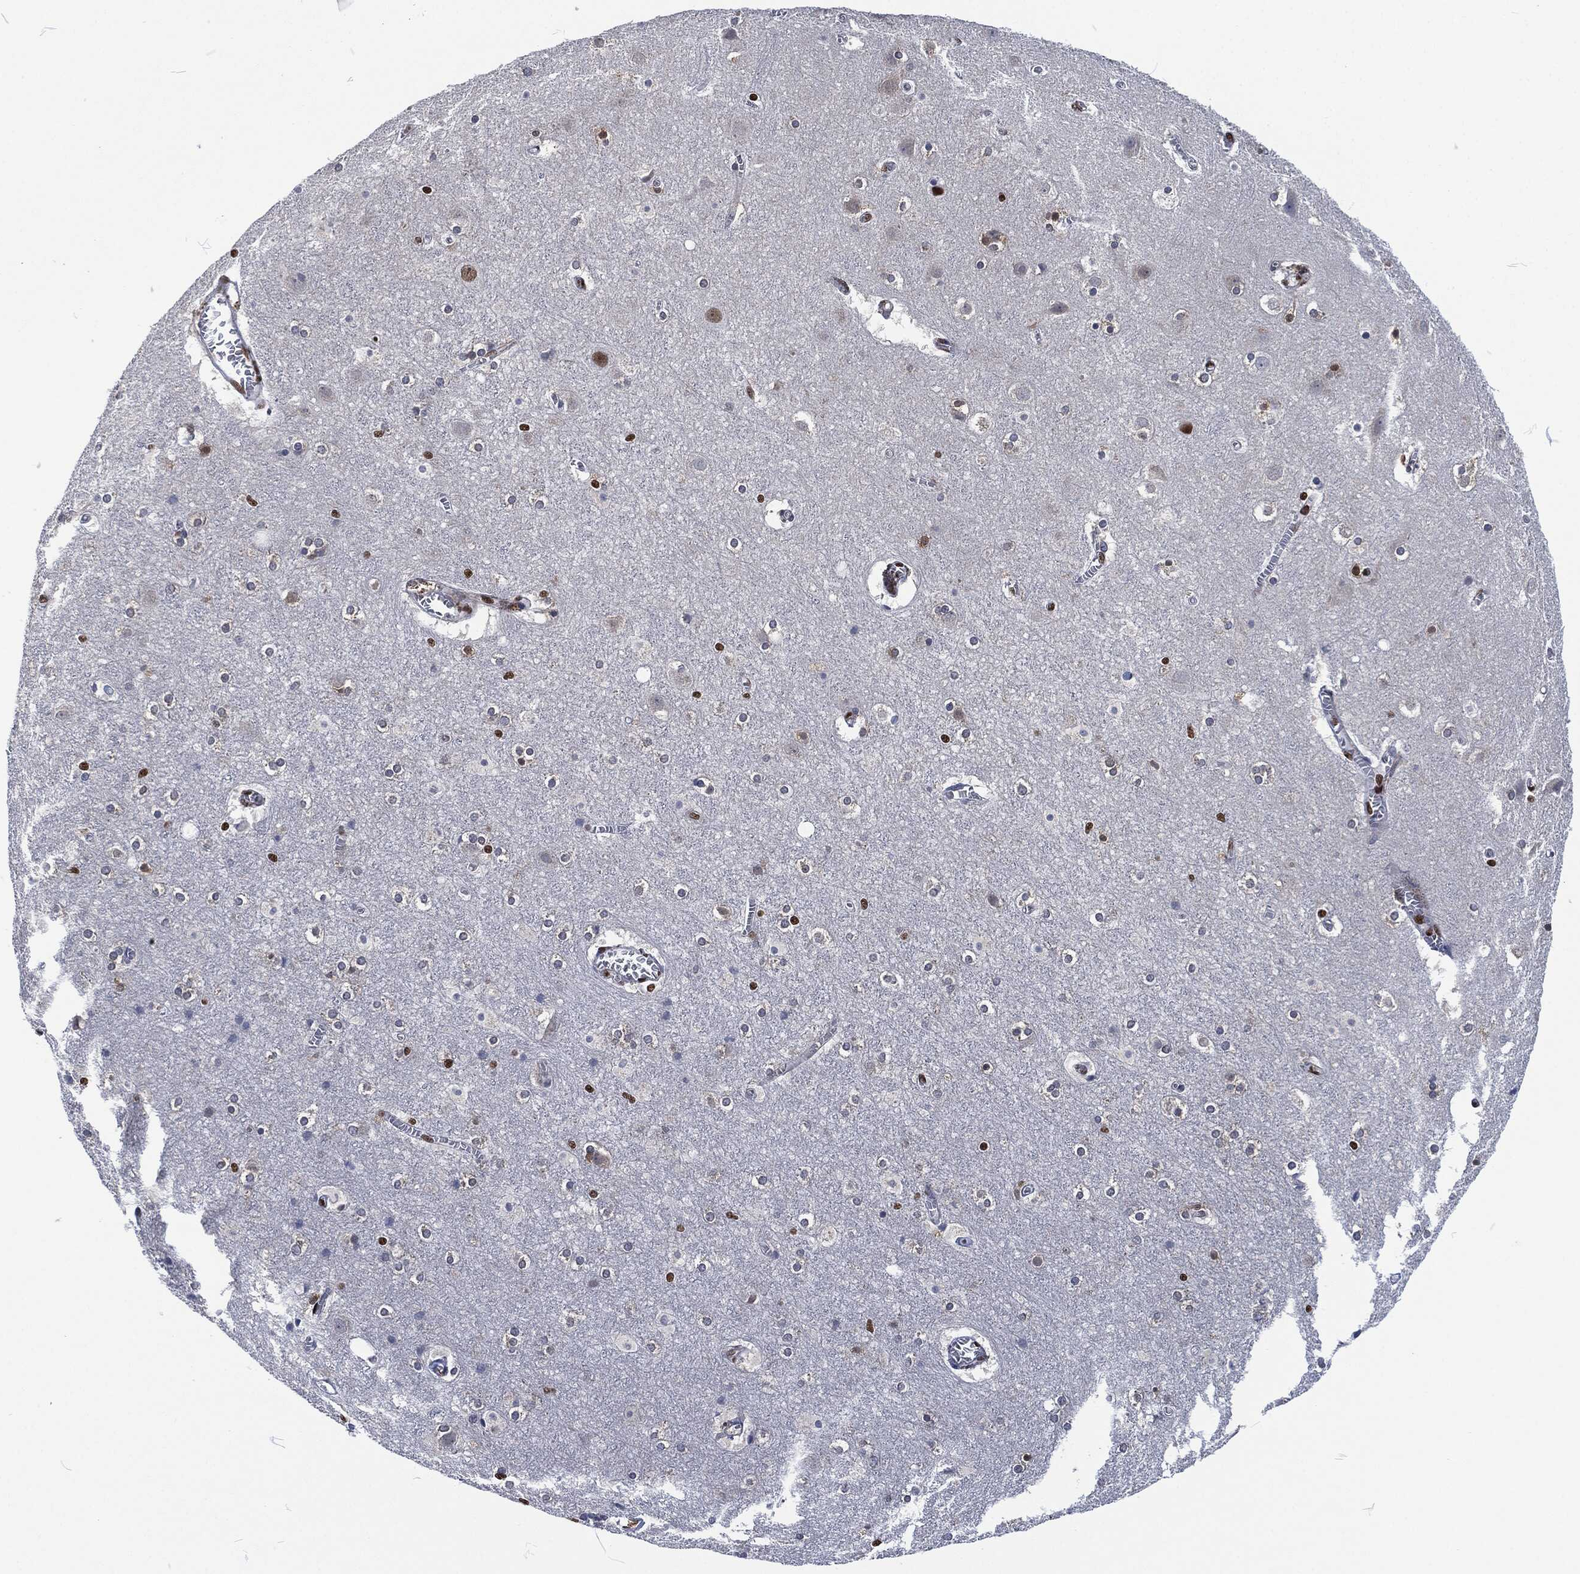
{"staining": {"intensity": "negative", "quantity": "none", "location": "none"}, "tissue": "cerebral cortex", "cell_type": "Endothelial cells", "image_type": "normal", "snomed": [{"axis": "morphology", "description": "Normal tissue, NOS"}, {"axis": "topography", "description": "Cerebral cortex"}], "caption": "Immunohistochemistry of benign human cerebral cortex demonstrates no positivity in endothelial cells.", "gene": "DCPS", "patient": {"sex": "male", "age": 59}}